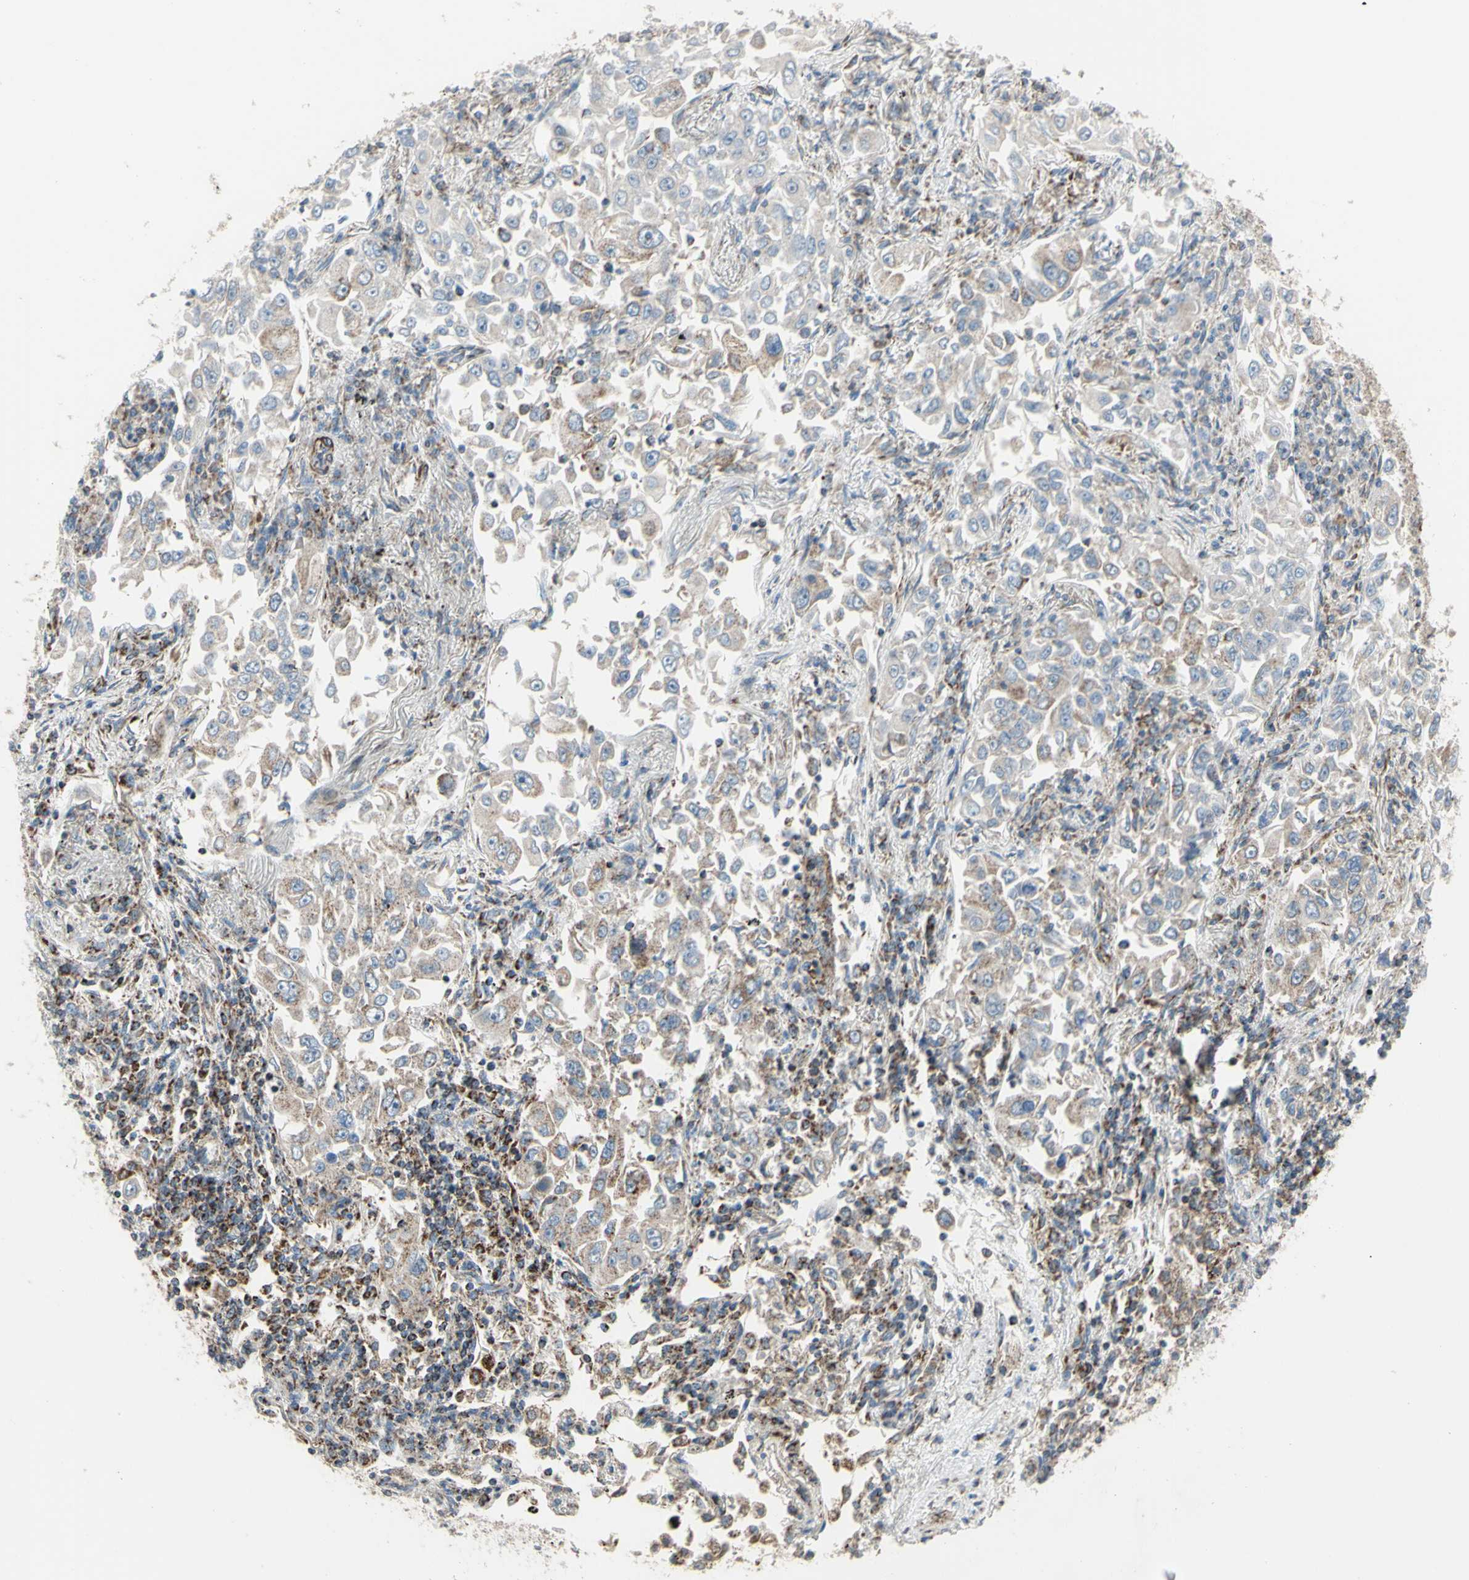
{"staining": {"intensity": "weak", "quantity": "25%-75%", "location": "cytoplasmic/membranous"}, "tissue": "lung cancer", "cell_type": "Tumor cells", "image_type": "cancer", "snomed": [{"axis": "morphology", "description": "Adenocarcinoma, NOS"}, {"axis": "topography", "description": "Lung"}], "caption": "Immunohistochemistry (IHC) image of human lung adenocarcinoma stained for a protein (brown), which shows low levels of weak cytoplasmic/membranous expression in approximately 25%-75% of tumor cells.", "gene": "FAM171B", "patient": {"sex": "male", "age": 84}}